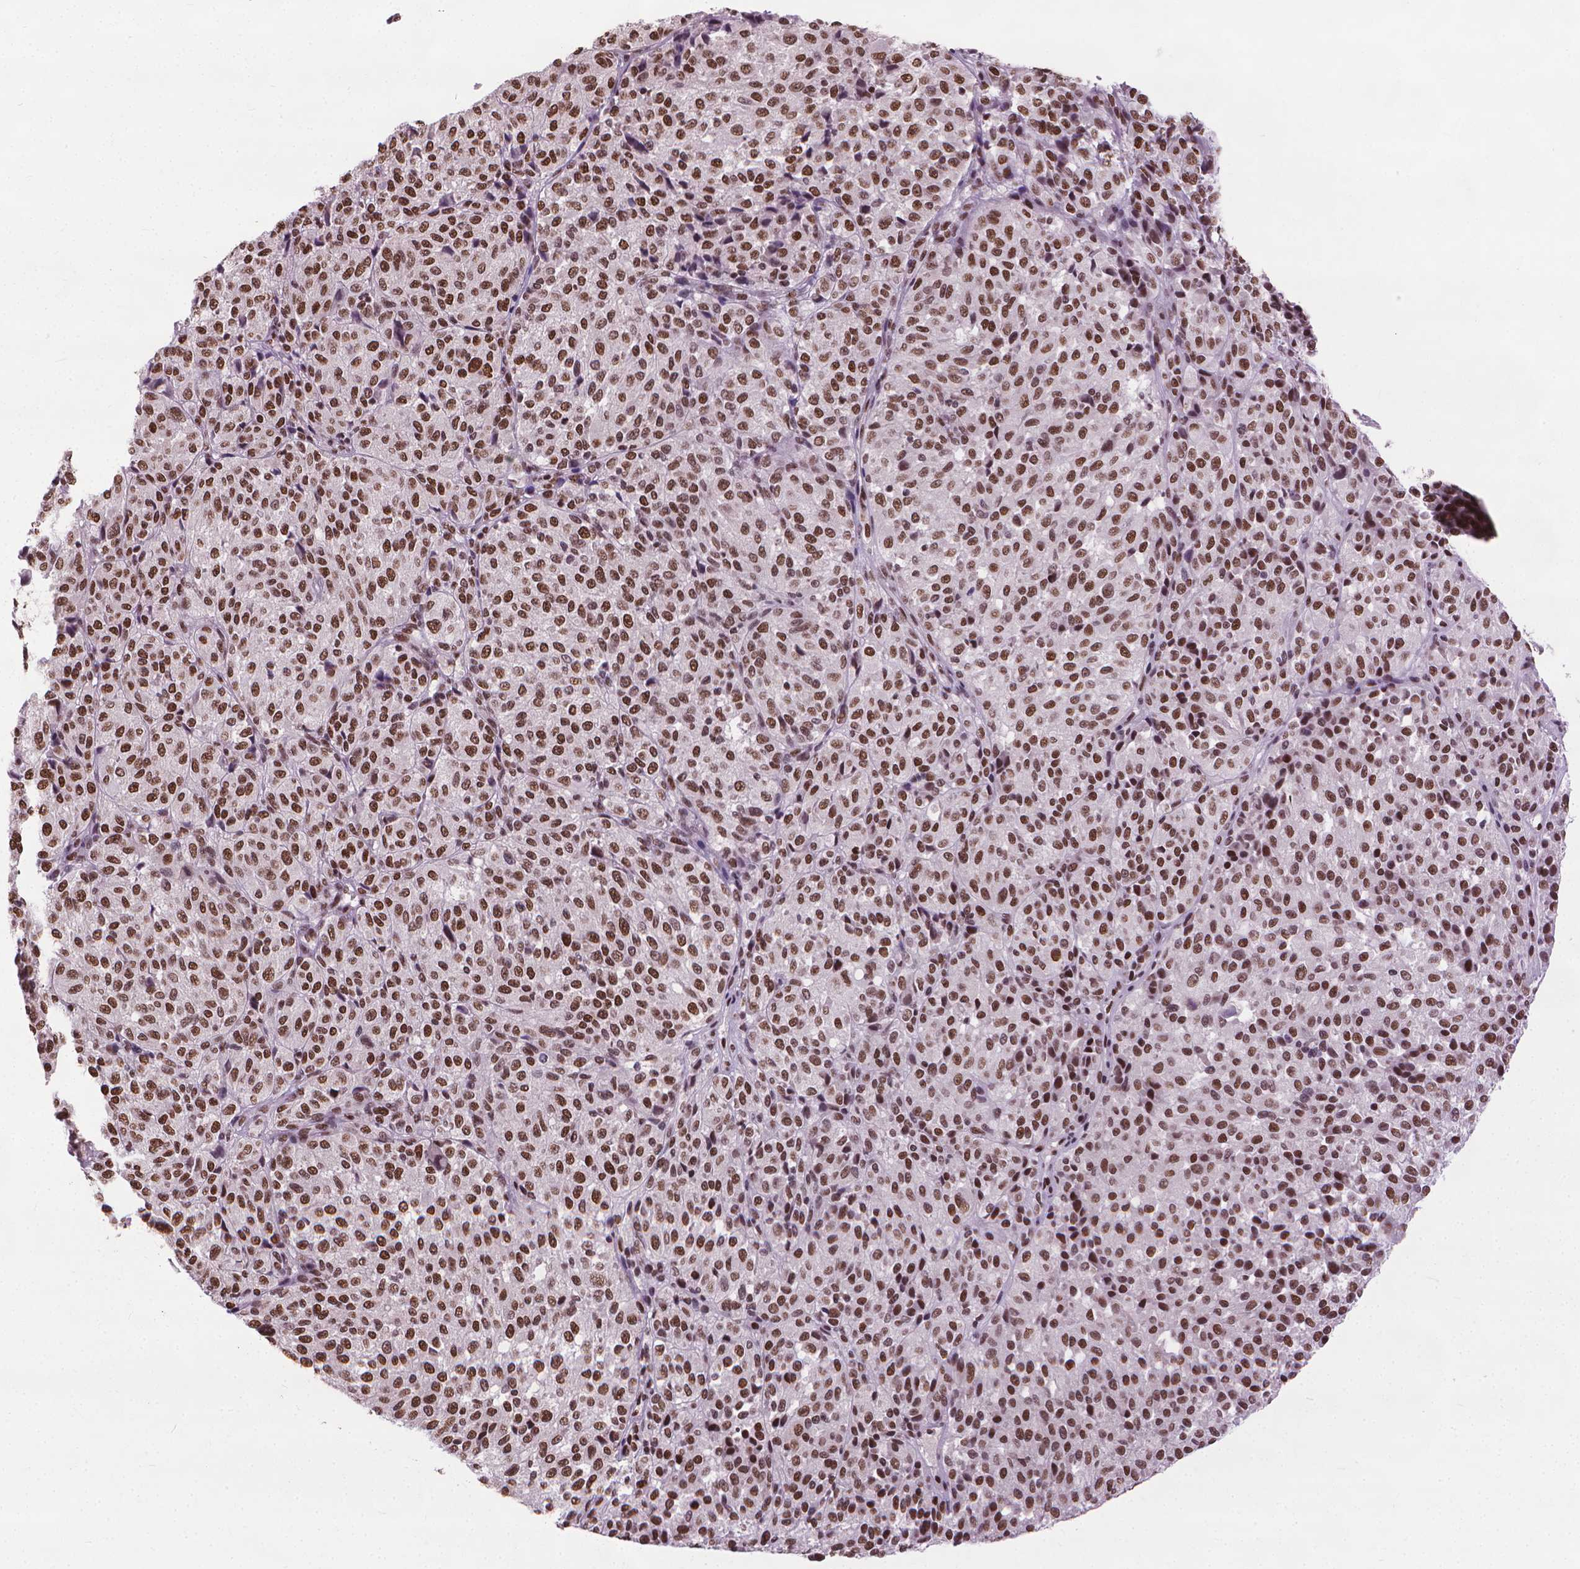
{"staining": {"intensity": "moderate", "quantity": ">75%", "location": "nuclear"}, "tissue": "melanoma", "cell_type": "Tumor cells", "image_type": "cancer", "snomed": [{"axis": "morphology", "description": "Malignant melanoma, Metastatic site"}, {"axis": "topography", "description": "Brain"}], "caption": "DAB (3,3'-diaminobenzidine) immunohistochemical staining of melanoma reveals moderate nuclear protein expression in about >75% of tumor cells.", "gene": "AKAP8", "patient": {"sex": "female", "age": 56}}